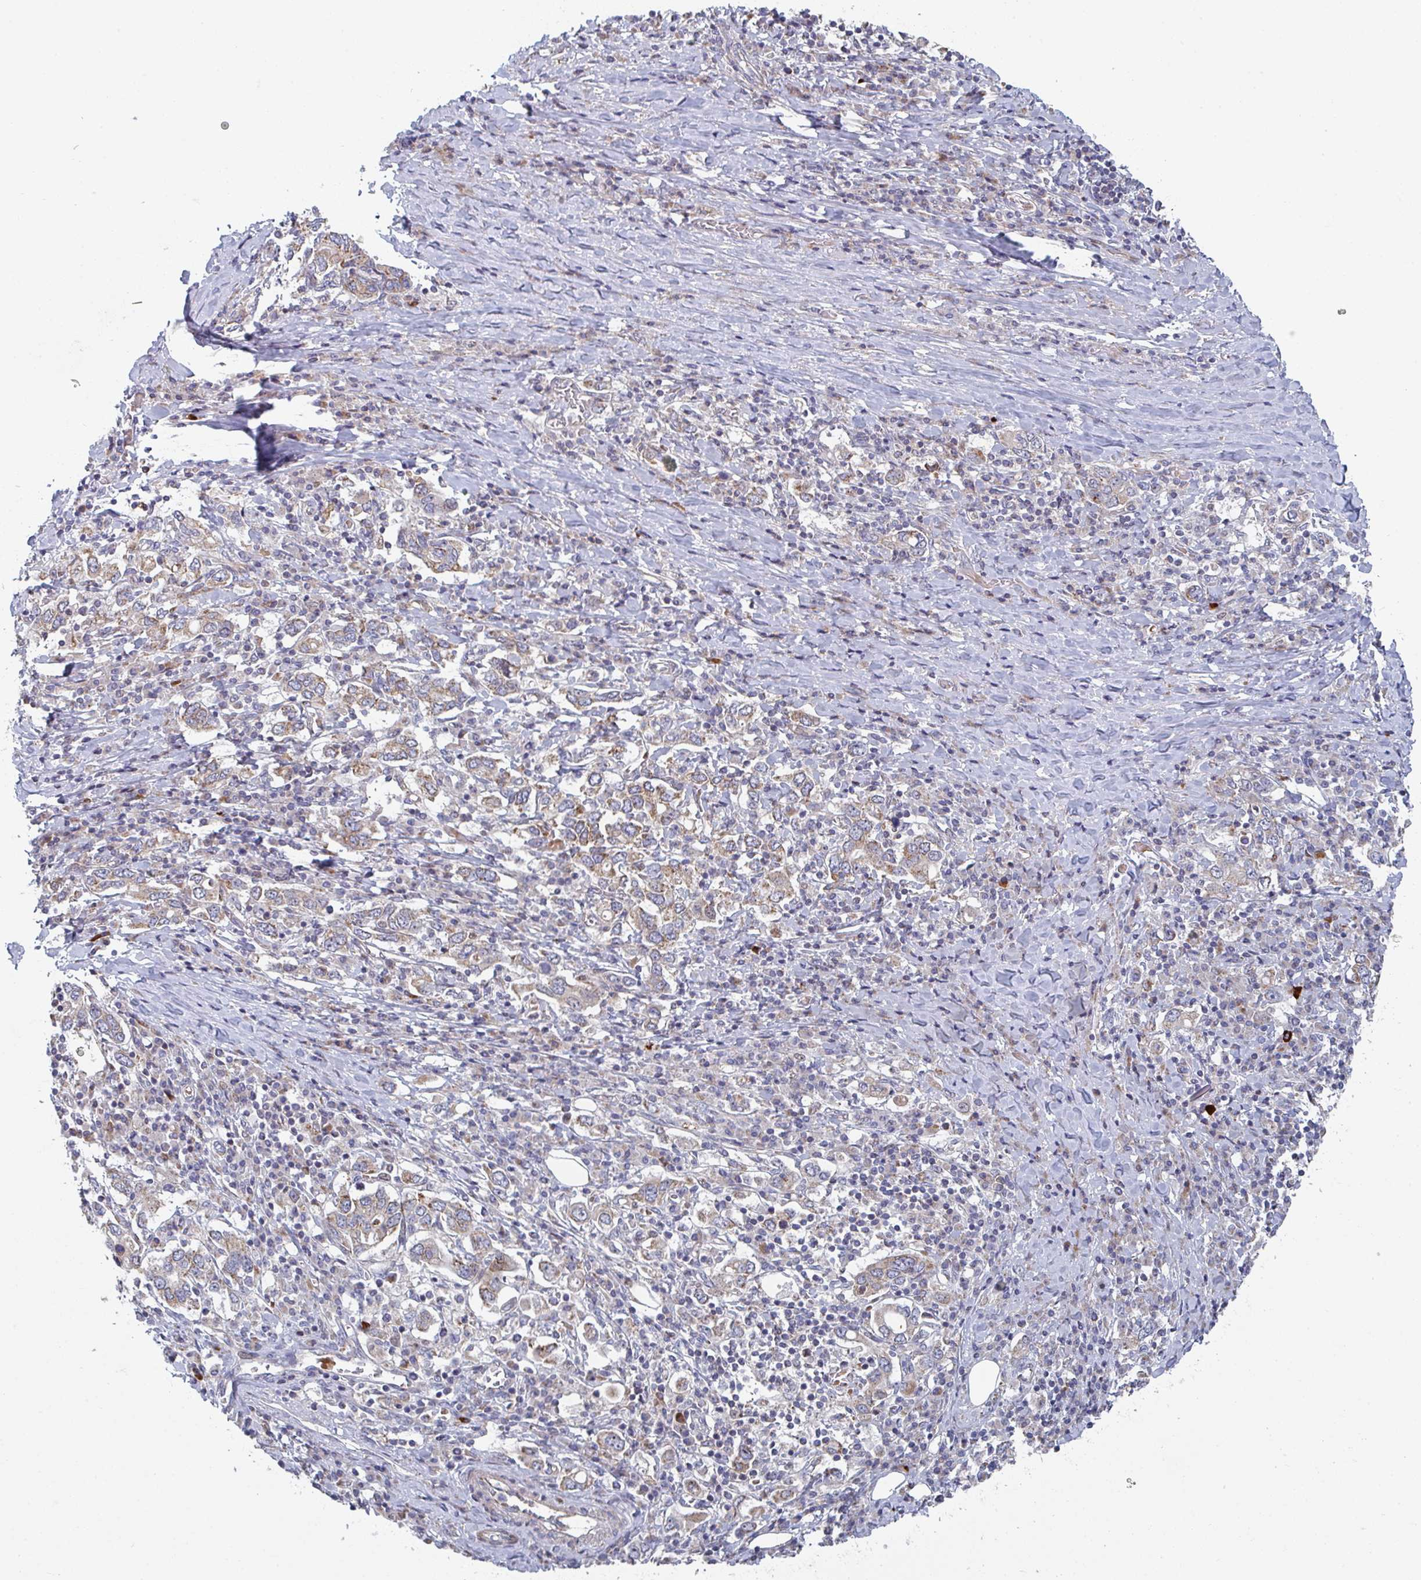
{"staining": {"intensity": "weak", "quantity": "25%-75%", "location": "cytoplasmic/membranous"}, "tissue": "stomach cancer", "cell_type": "Tumor cells", "image_type": "cancer", "snomed": [{"axis": "morphology", "description": "Adenocarcinoma, NOS"}, {"axis": "topography", "description": "Stomach, upper"}, {"axis": "topography", "description": "Stomach"}], "caption": "High-power microscopy captured an immunohistochemistry (IHC) histopathology image of stomach cancer (adenocarcinoma), revealing weak cytoplasmic/membranous positivity in about 25%-75% of tumor cells.", "gene": "ZNF644", "patient": {"sex": "male", "age": 62}}